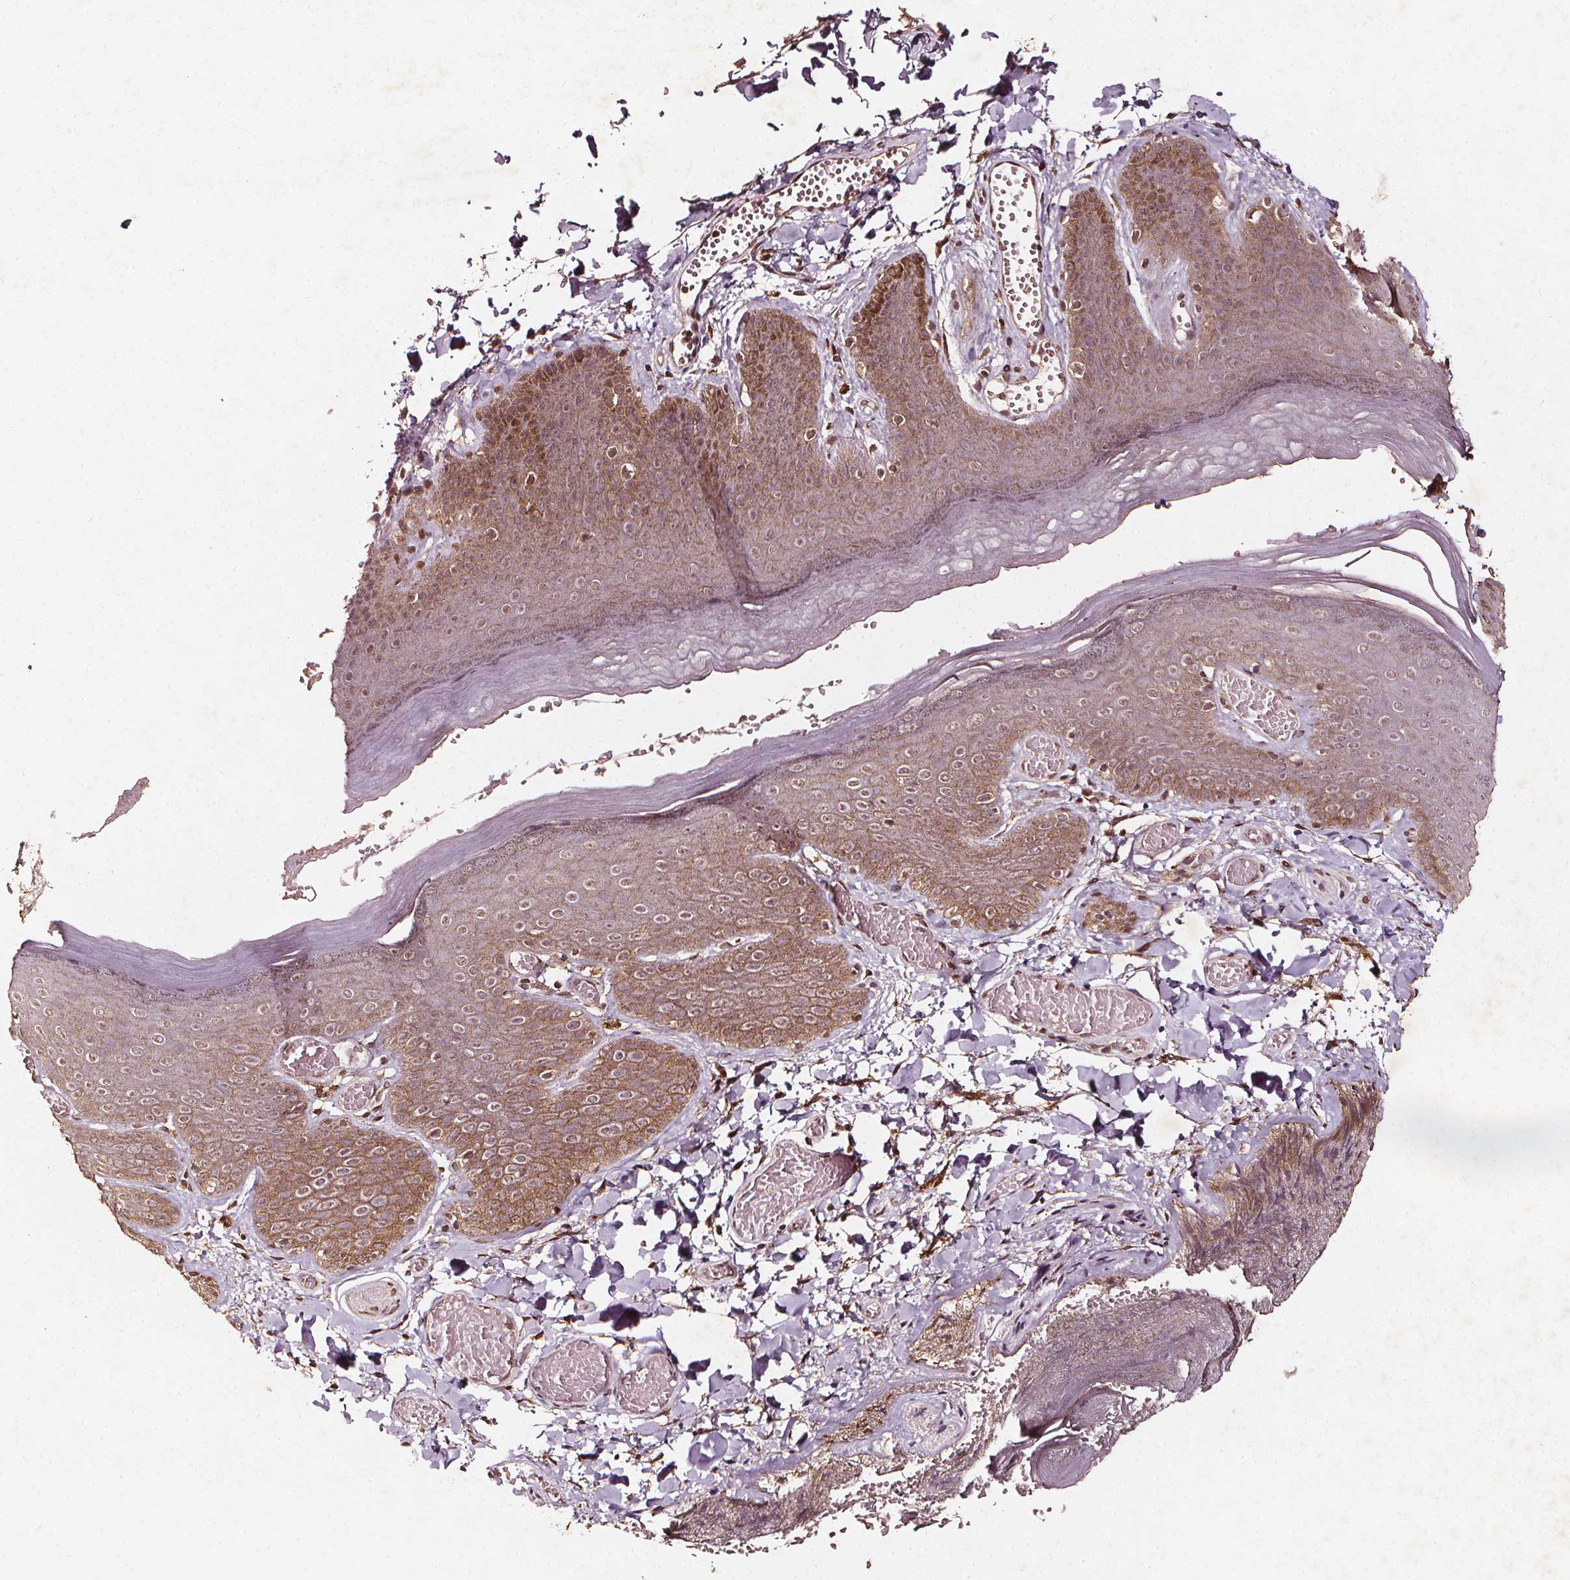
{"staining": {"intensity": "moderate", "quantity": "25%-75%", "location": "cytoplasmic/membranous,nuclear"}, "tissue": "skin", "cell_type": "Epidermal cells", "image_type": "normal", "snomed": [{"axis": "morphology", "description": "Normal tissue, NOS"}, {"axis": "topography", "description": "Anal"}], "caption": "This photomicrograph reveals IHC staining of normal skin, with medium moderate cytoplasmic/membranous,nuclear staining in about 25%-75% of epidermal cells.", "gene": "ABCA1", "patient": {"sex": "male", "age": 53}}